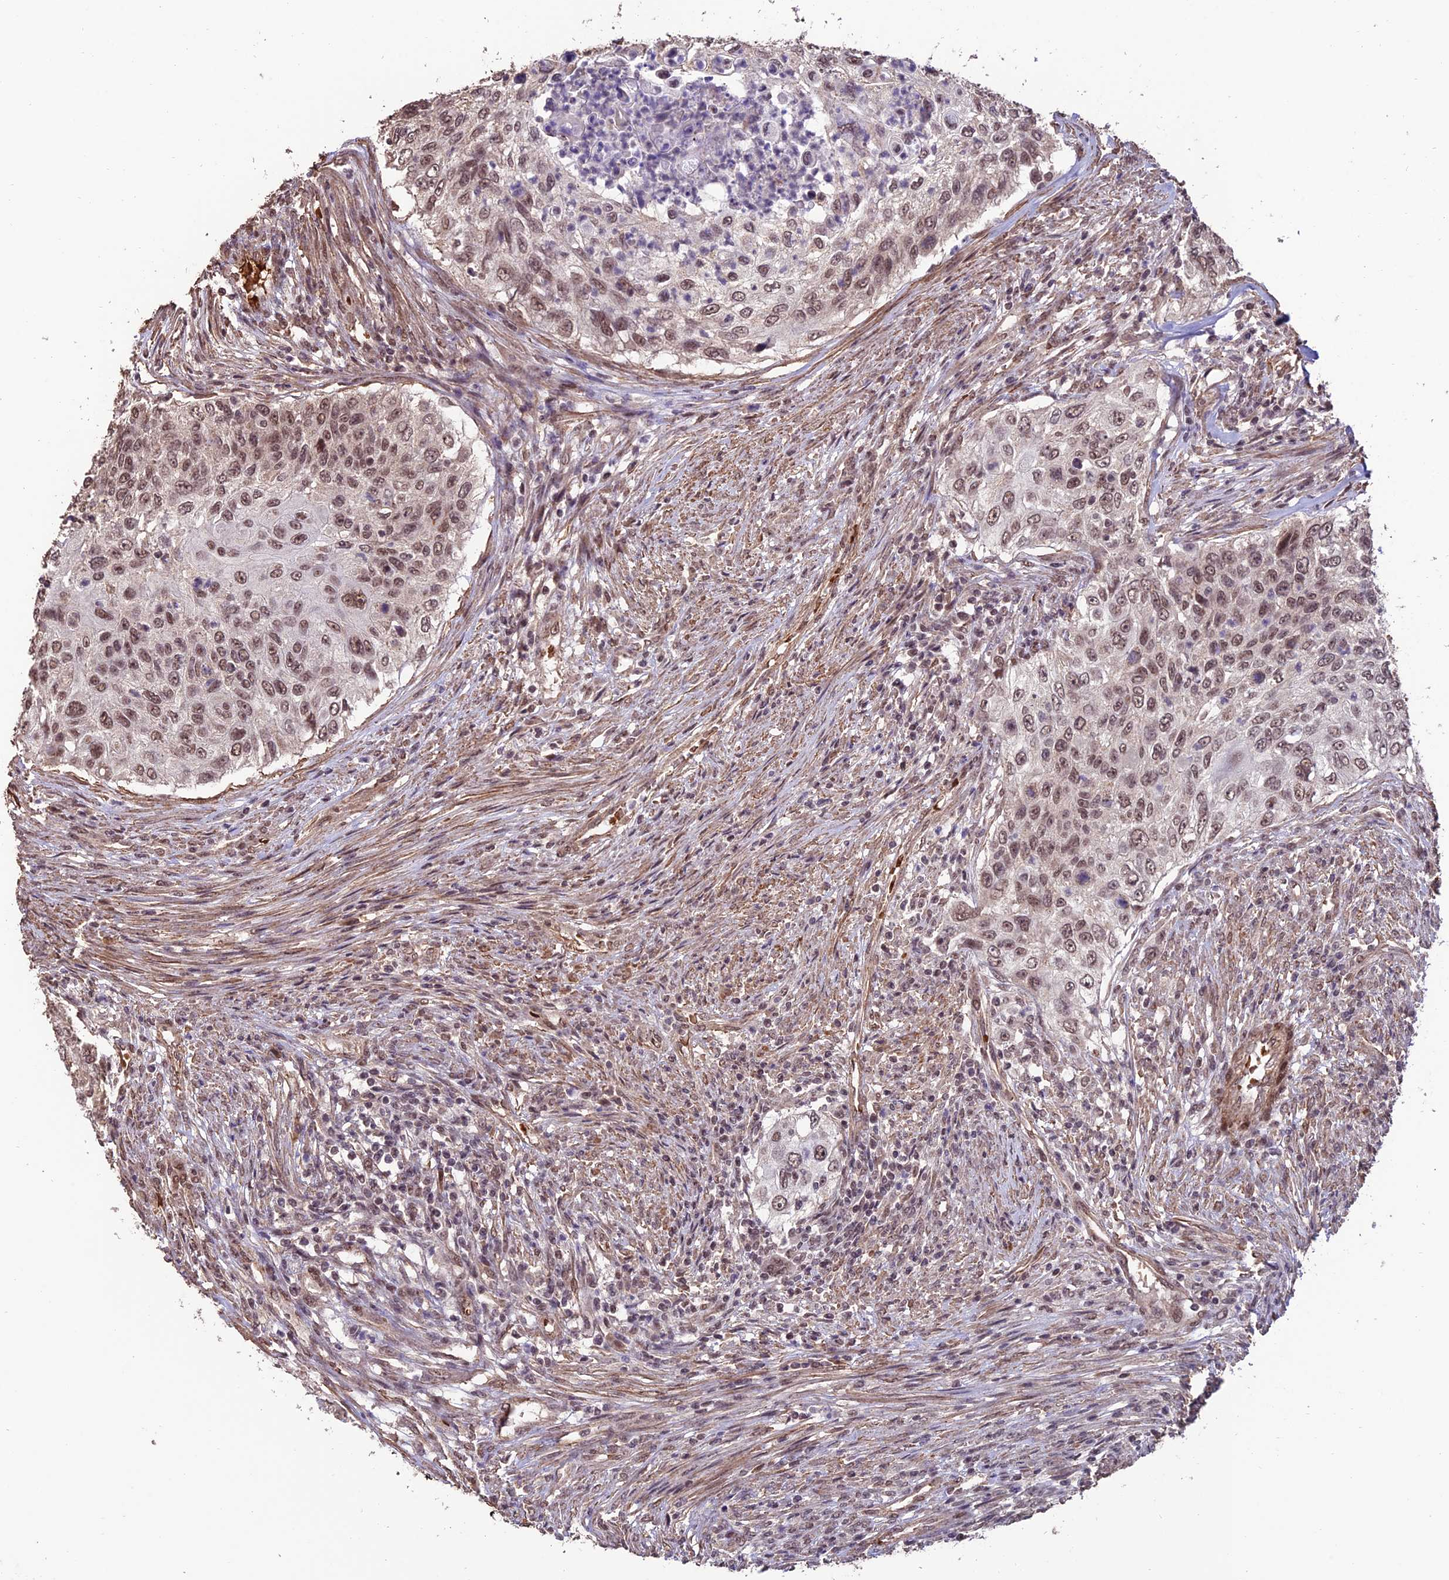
{"staining": {"intensity": "moderate", "quantity": ">75%", "location": "nuclear"}, "tissue": "urothelial cancer", "cell_type": "Tumor cells", "image_type": "cancer", "snomed": [{"axis": "morphology", "description": "Urothelial carcinoma, High grade"}, {"axis": "topography", "description": "Urinary bladder"}], "caption": "Approximately >75% of tumor cells in high-grade urothelial carcinoma display moderate nuclear protein positivity as visualized by brown immunohistochemical staining.", "gene": "CABIN1", "patient": {"sex": "female", "age": 60}}